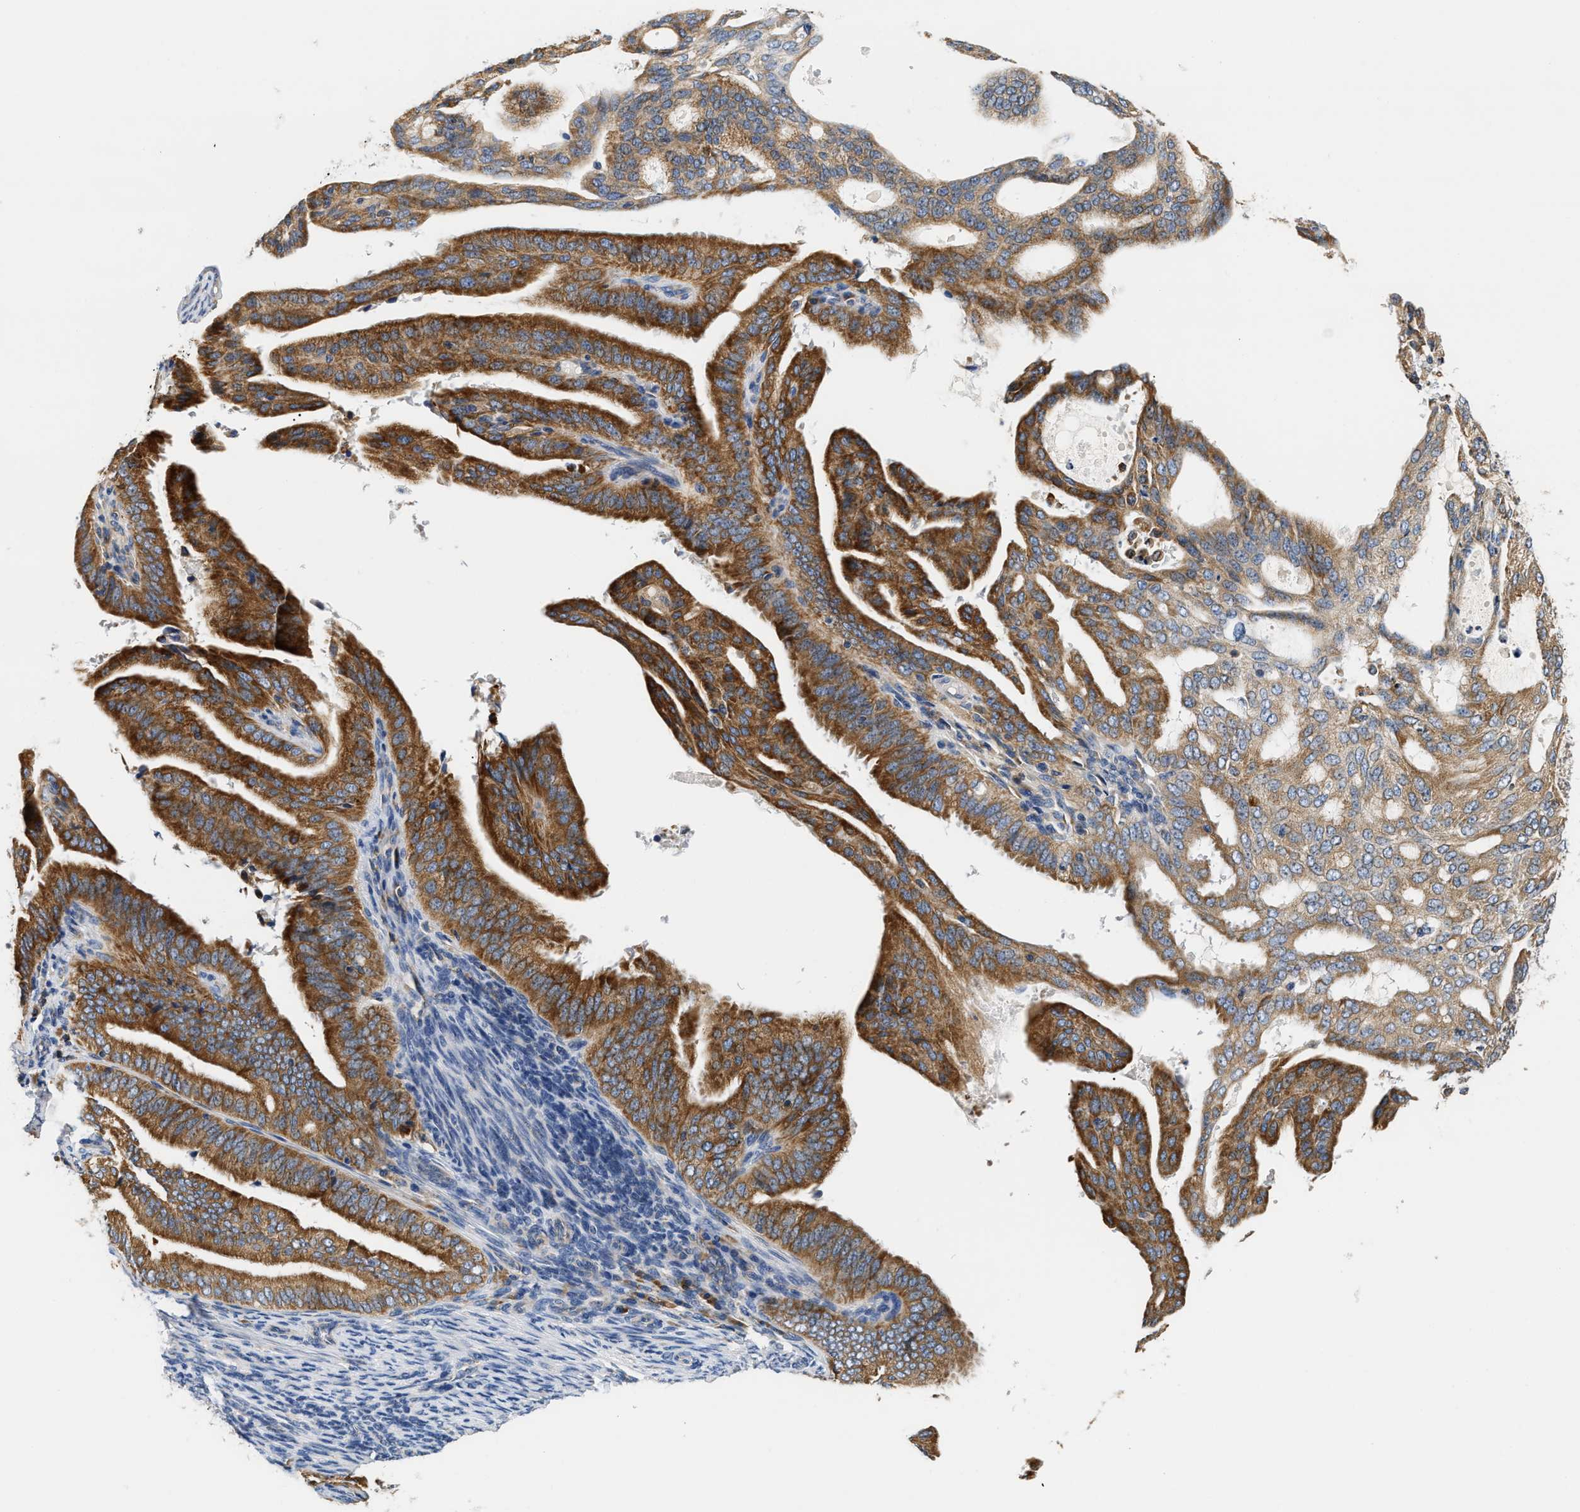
{"staining": {"intensity": "strong", "quantity": ">75%", "location": "cytoplasmic/membranous"}, "tissue": "endometrial cancer", "cell_type": "Tumor cells", "image_type": "cancer", "snomed": [{"axis": "morphology", "description": "Adenocarcinoma, NOS"}, {"axis": "topography", "description": "Endometrium"}], "caption": "This is an image of immunohistochemistry (IHC) staining of adenocarcinoma (endometrial), which shows strong staining in the cytoplasmic/membranous of tumor cells.", "gene": "HDHD3", "patient": {"sex": "female", "age": 58}}